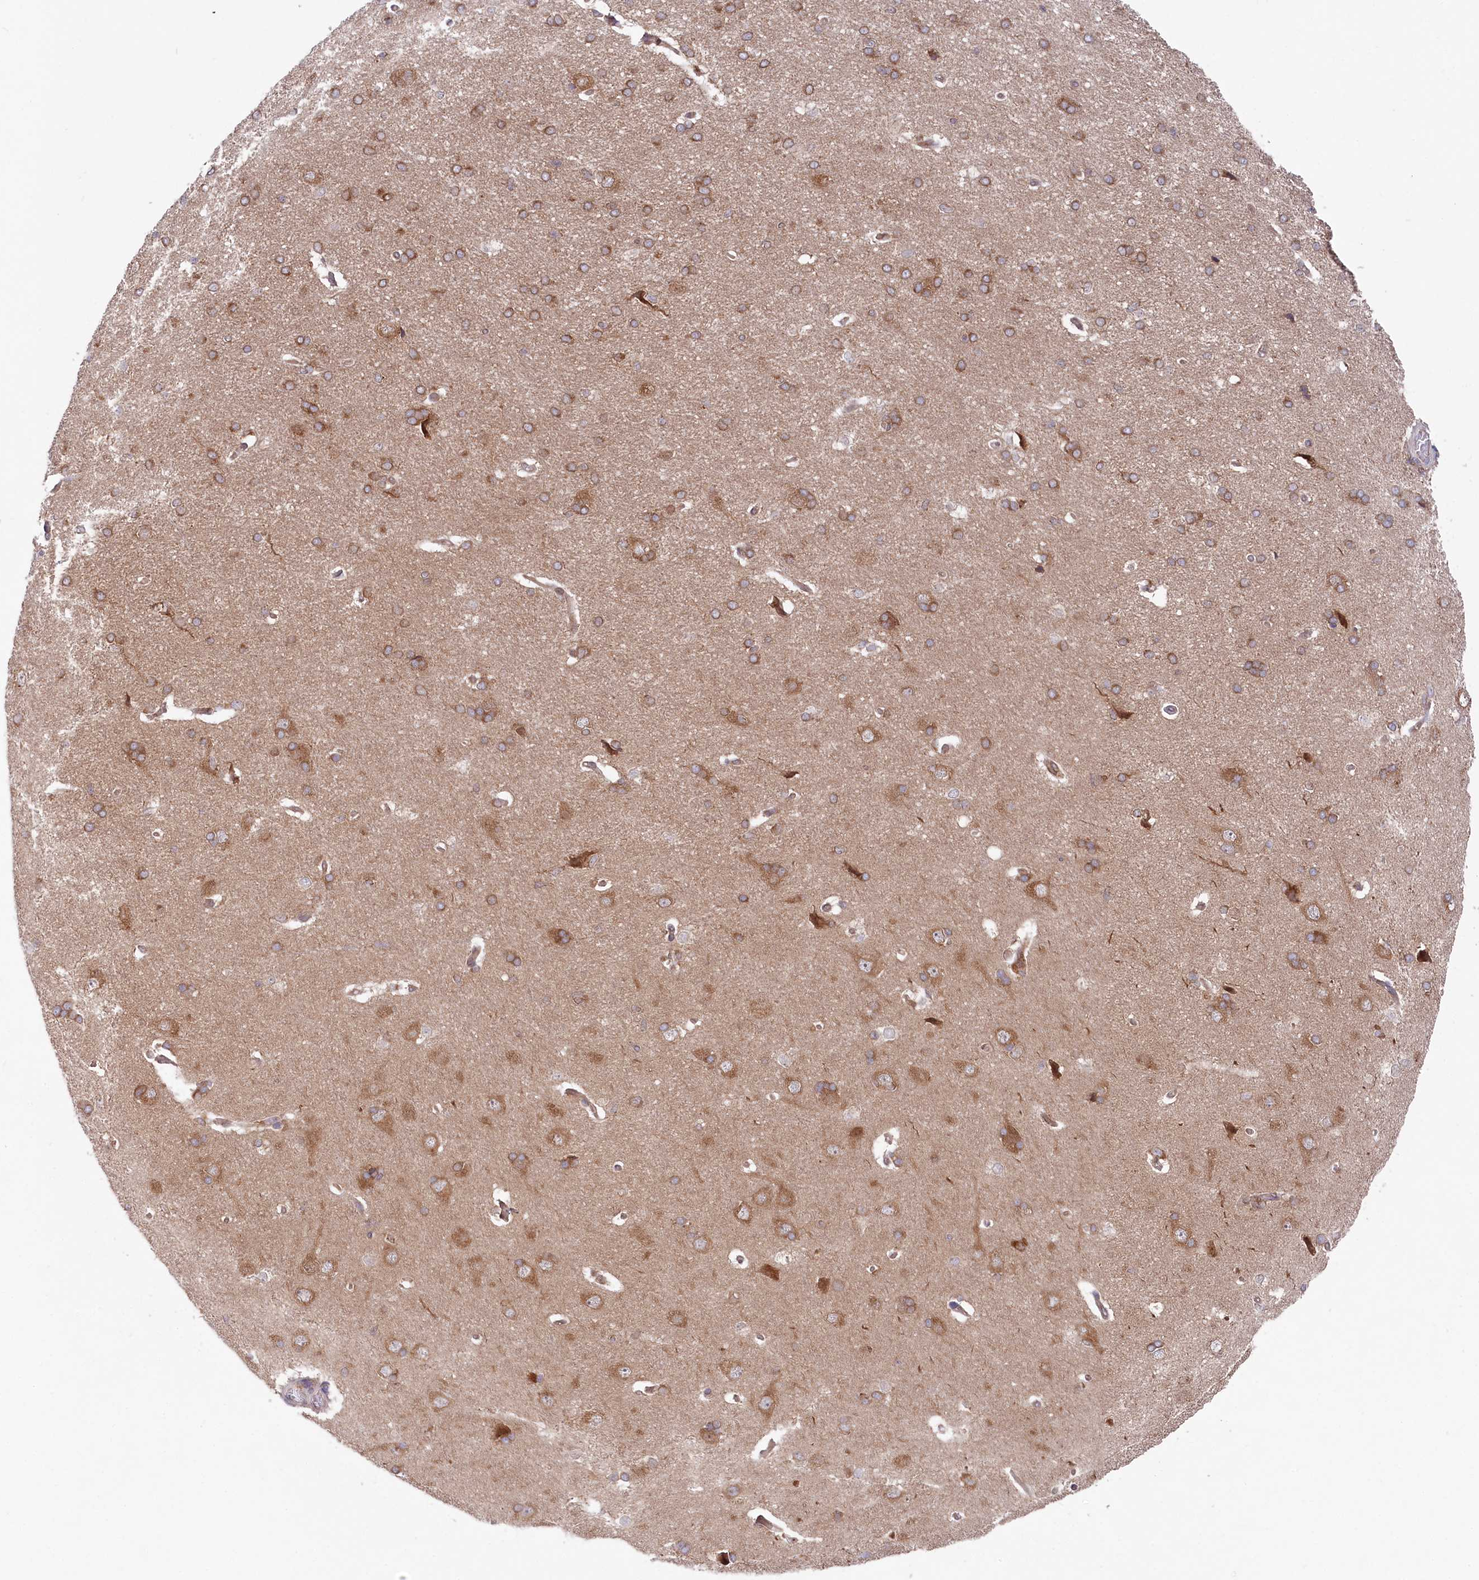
{"staining": {"intensity": "negative", "quantity": "none", "location": "none"}, "tissue": "cerebral cortex", "cell_type": "Endothelial cells", "image_type": "normal", "snomed": [{"axis": "morphology", "description": "Normal tissue, NOS"}, {"axis": "topography", "description": "Cerebral cortex"}], "caption": "Photomicrograph shows no protein positivity in endothelial cells of unremarkable cerebral cortex. (Brightfield microscopy of DAB (3,3'-diaminobenzidine) immunohistochemistry at high magnification).", "gene": "PPP1R21", "patient": {"sex": "male", "age": 62}}